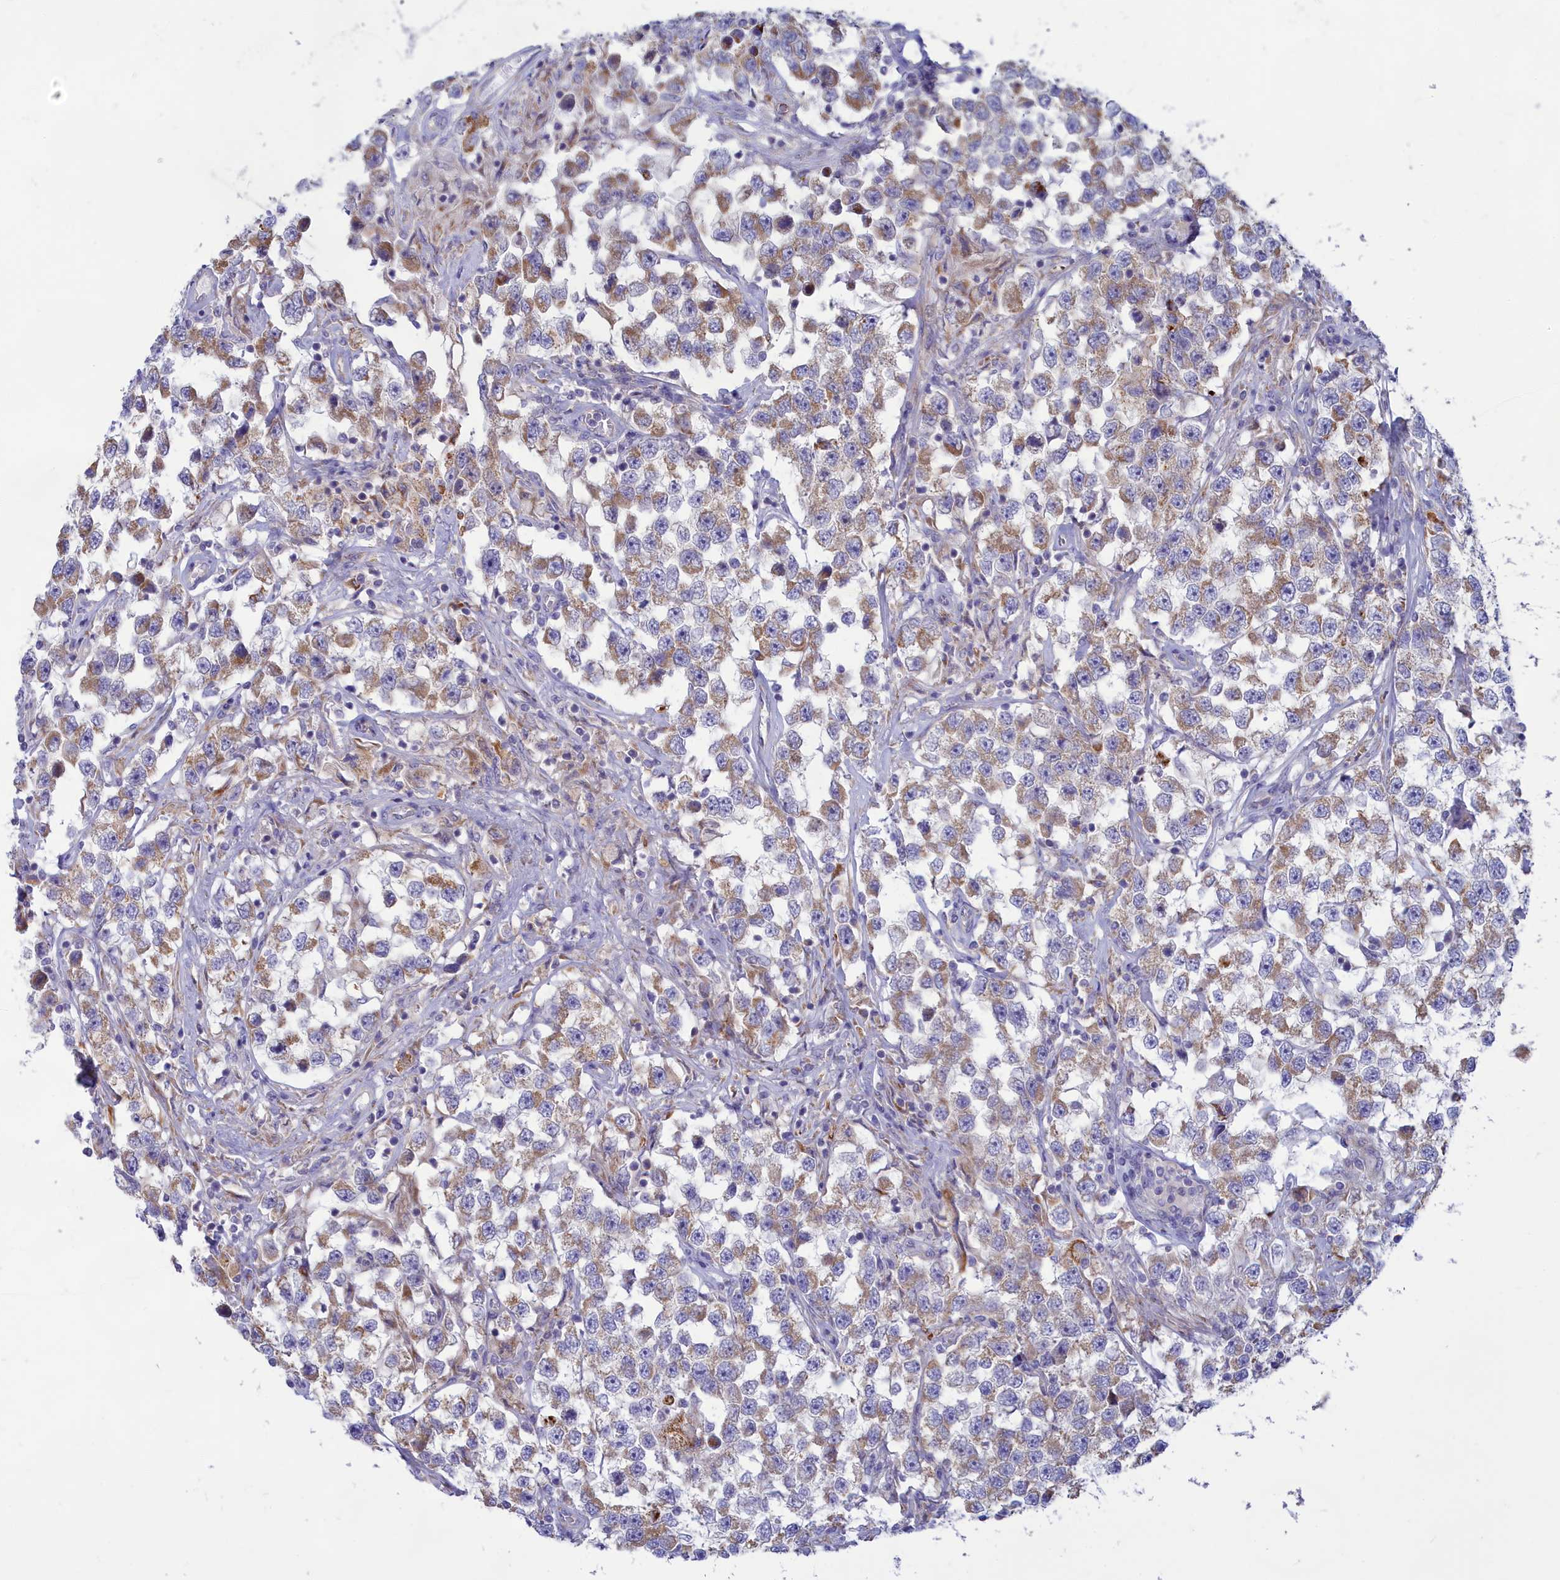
{"staining": {"intensity": "moderate", "quantity": "25%-75%", "location": "cytoplasmic/membranous"}, "tissue": "testis cancer", "cell_type": "Tumor cells", "image_type": "cancer", "snomed": [{"axis": "morphology", "description": "Seminoma, NOS"}, {"axis": "topography", "description": "Testis"}], "caption": "Immunohistochemical staining of testis seminoma displays moderate cytoplasmic/membranous protein positivity in about 25%-75% of tumor cells. The protein of interest is shown in brown color, while the nuclei are stained blue.", "gene": "TMEM30B", "patient": {"sex": "male", "age": 46}}